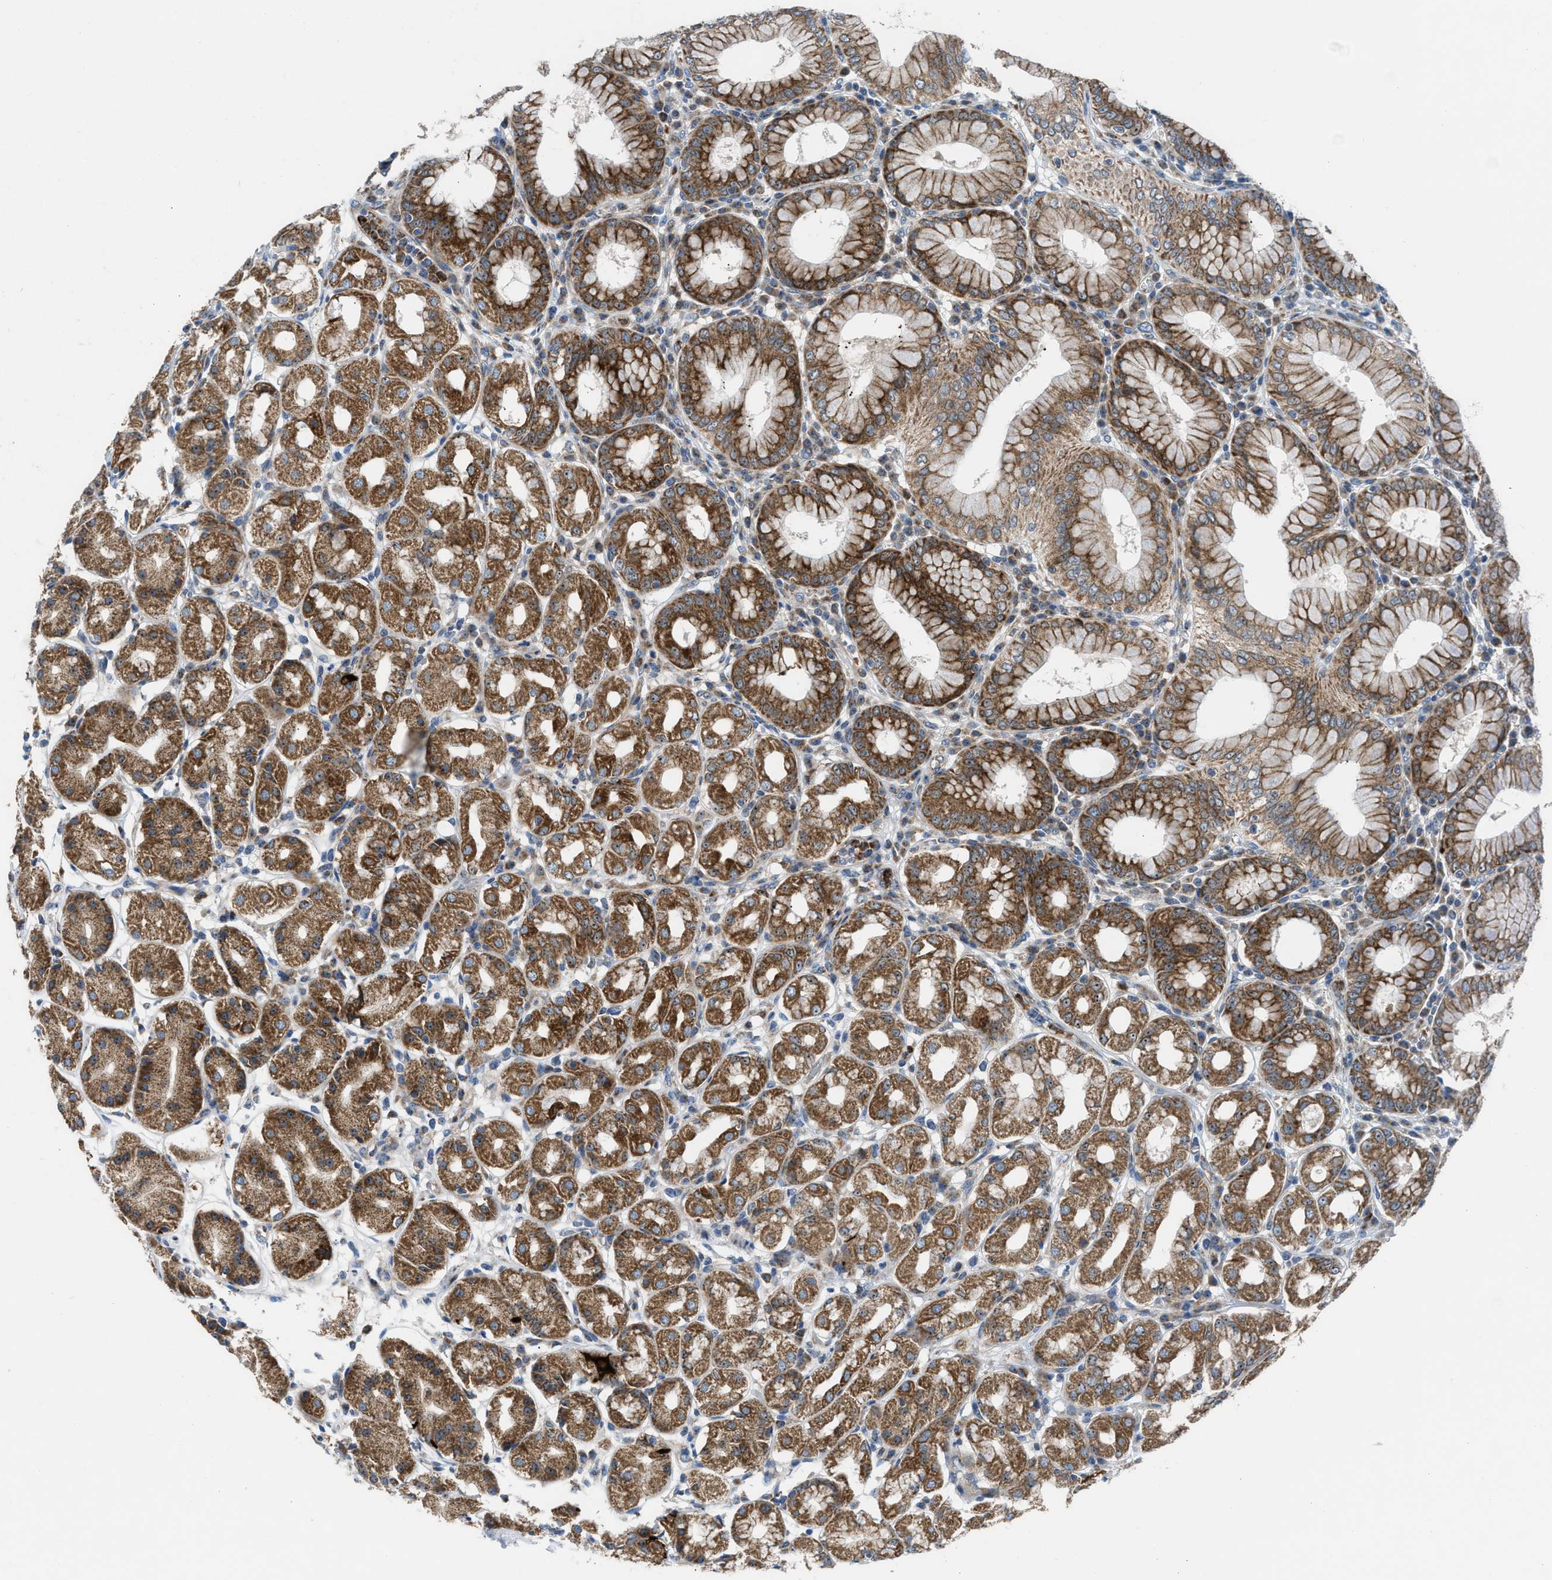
{"staining": {"intensity": "moderate", "quantity": ">75%", "location": "cytoplasmic/membranous,nuclear"}, "tissue": "stomach", "cell_type": "Glandular cells", "image_type": "normal", "snomed": [{"axis": "morphology", "description": "Normal tissue, NOS"}, {"axis": "topography", "description": "Stomach"}, {"axis": "topography", "description": "Stomach, lower"}], "caption": "Moderate cytoplasmic/membranous,nuclear expression for a protein is present in about >75% of glandular cells of unremarkable stomach using immunohistochemistry.", "gene": "TPH1", "patient": {"sex": "female", "age": 56}}